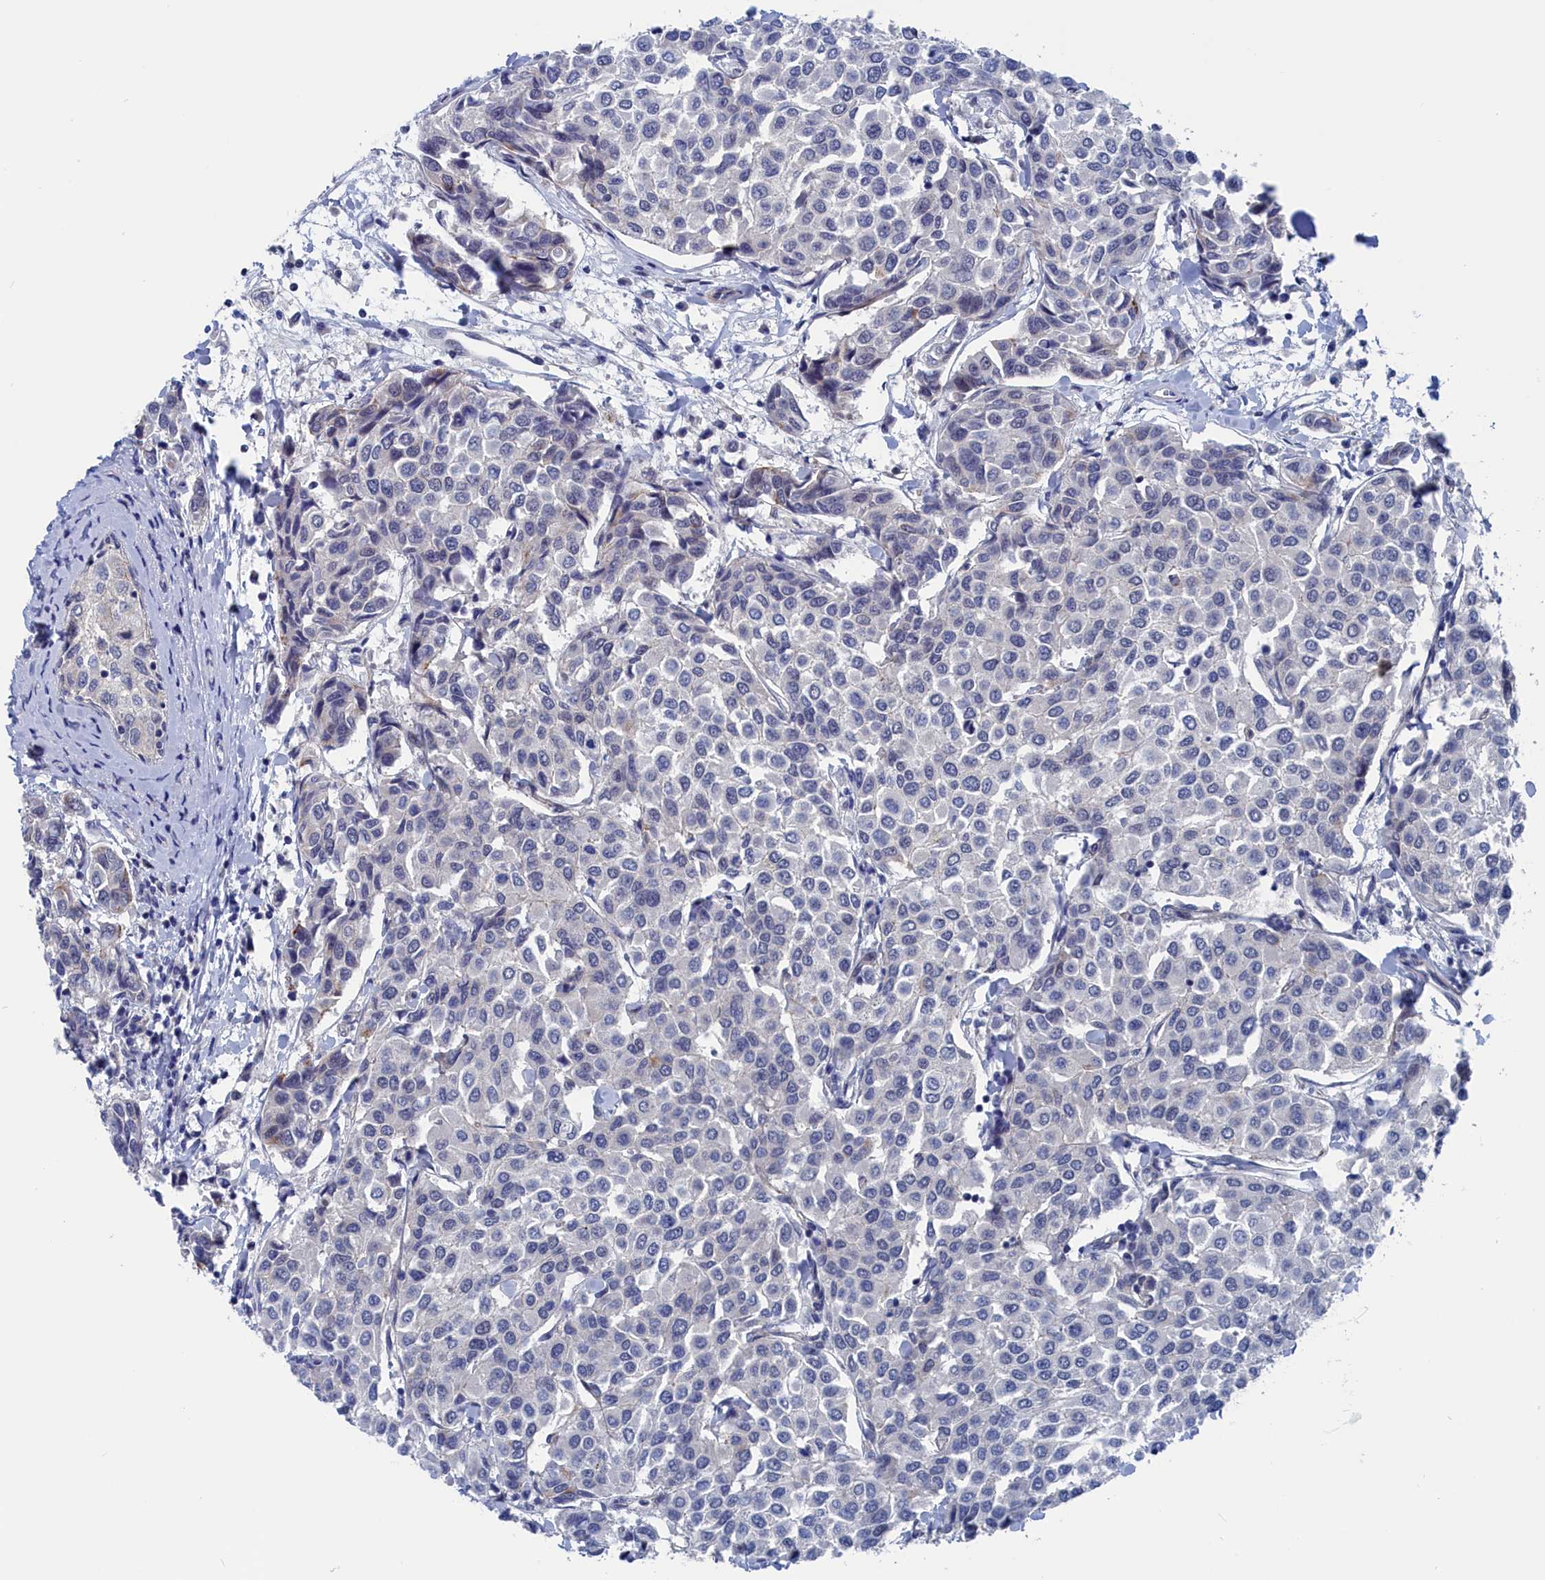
{"staining": {"intensity": "negative", "quantity": "none", "location": "none"}, "tissue": "breast cancer", "cell_type": "Tumor cells", "image_type": "cancer", "snomed": [{"axis": "morphology", "description": "Duct carcinoma"}, {"axis": "topography", "description": "Breast"}], "caption": "The photomicrograph displays no staining of tumor cells in breast cancer.", "gene": "MARCHF3", "patient": {"sex": "female", "age": 55}}